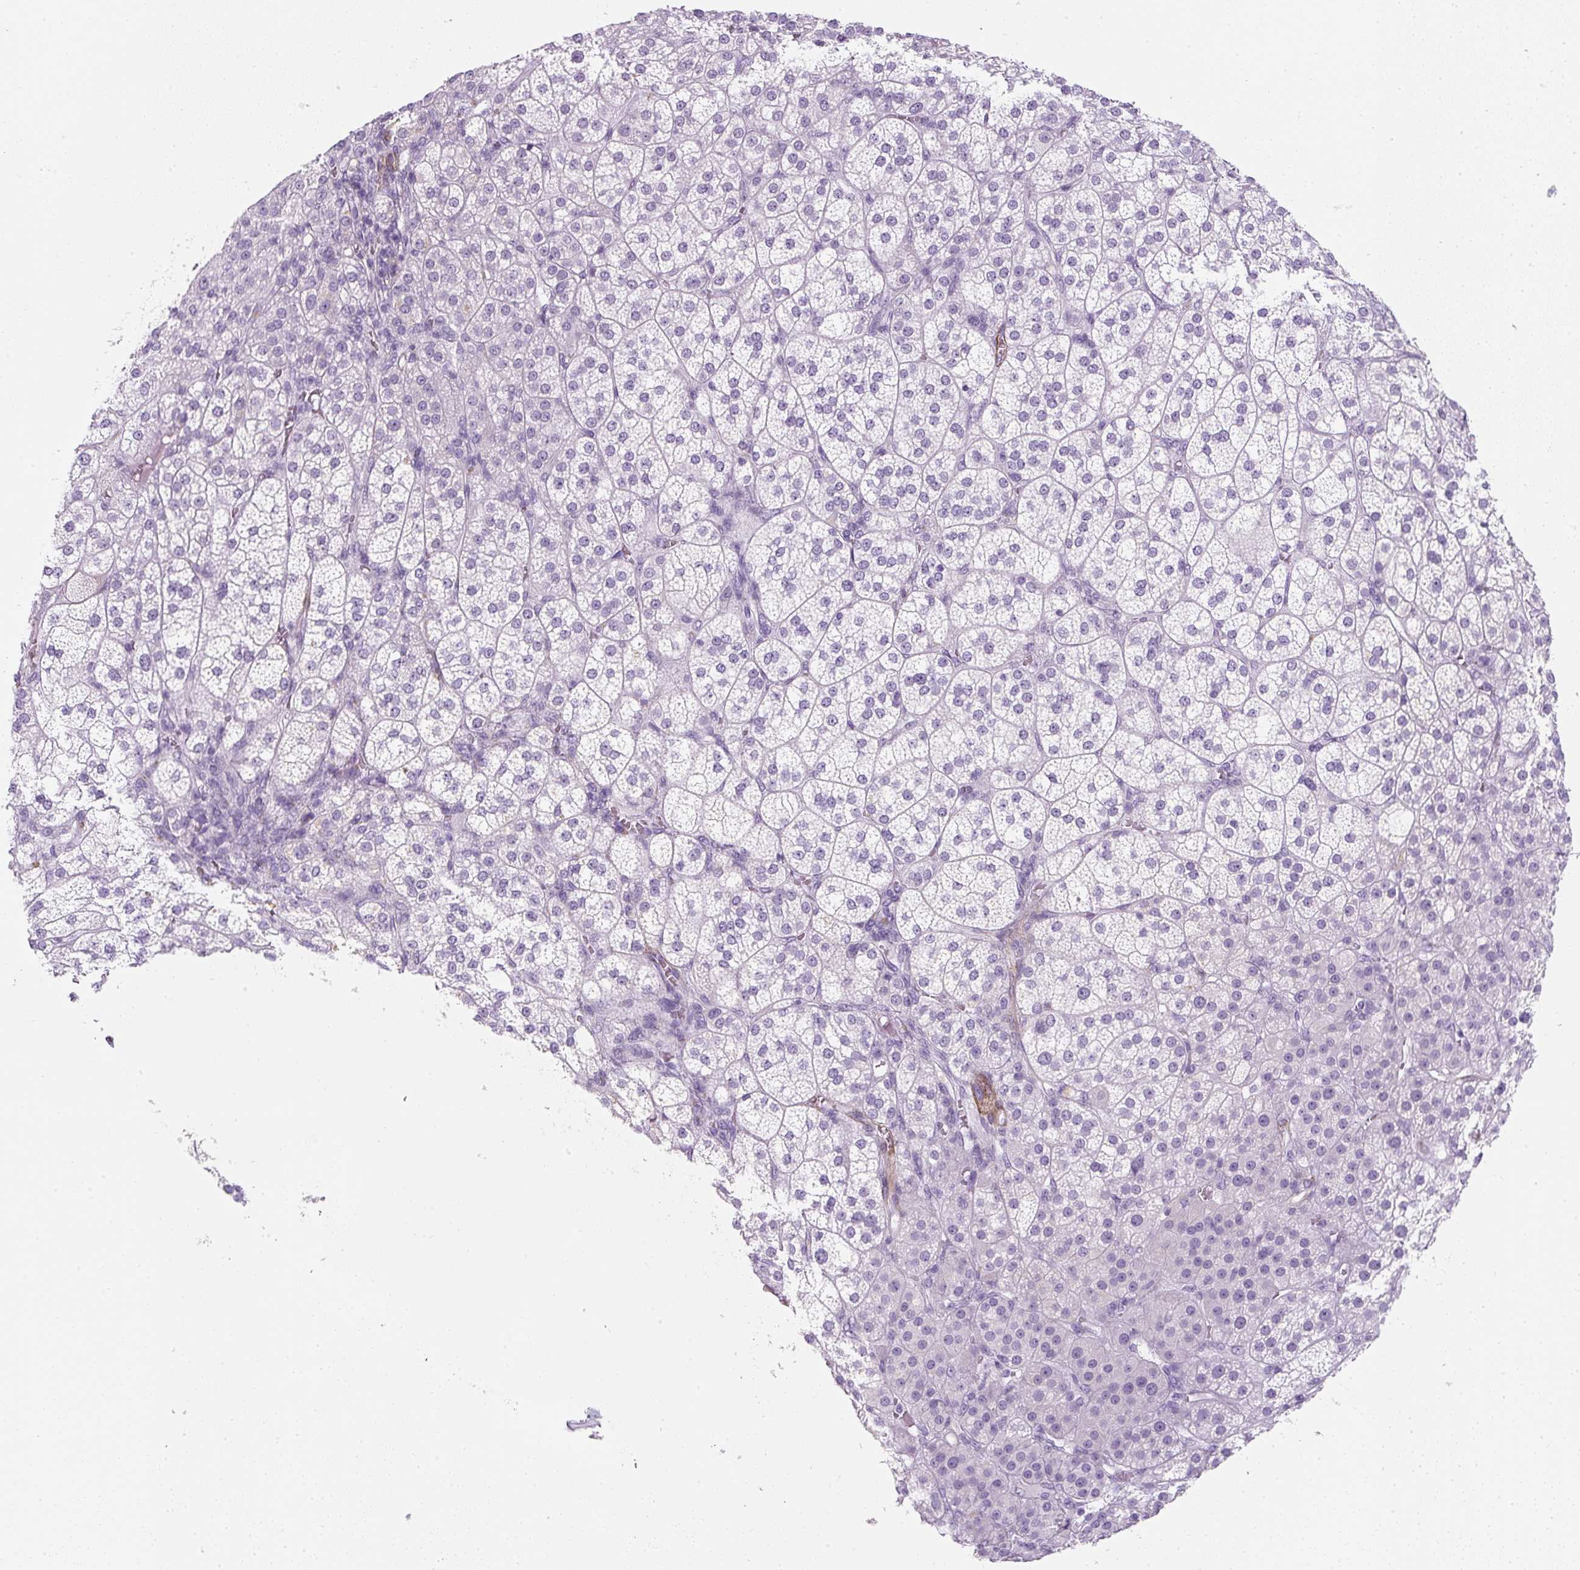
{"staining": {"intensity": "negative", "quantity": "none", "location": "none"}, "tissue": "adrenal gland", "cell_type": "Glandular cells", "image_type": "normal", "snomed": [{"axis": "morphology", "description": "Normal tissue, NOS"}, {"axis": "topography", "description": "Adrenal gland"}], "caption": "There is no significant positivity in glandular cells of adrenal gland. (IHC, brightfield microscopy, high magnification).", "gene": "CAVIN3", "patient": {"sex": "female", "age": 60}}